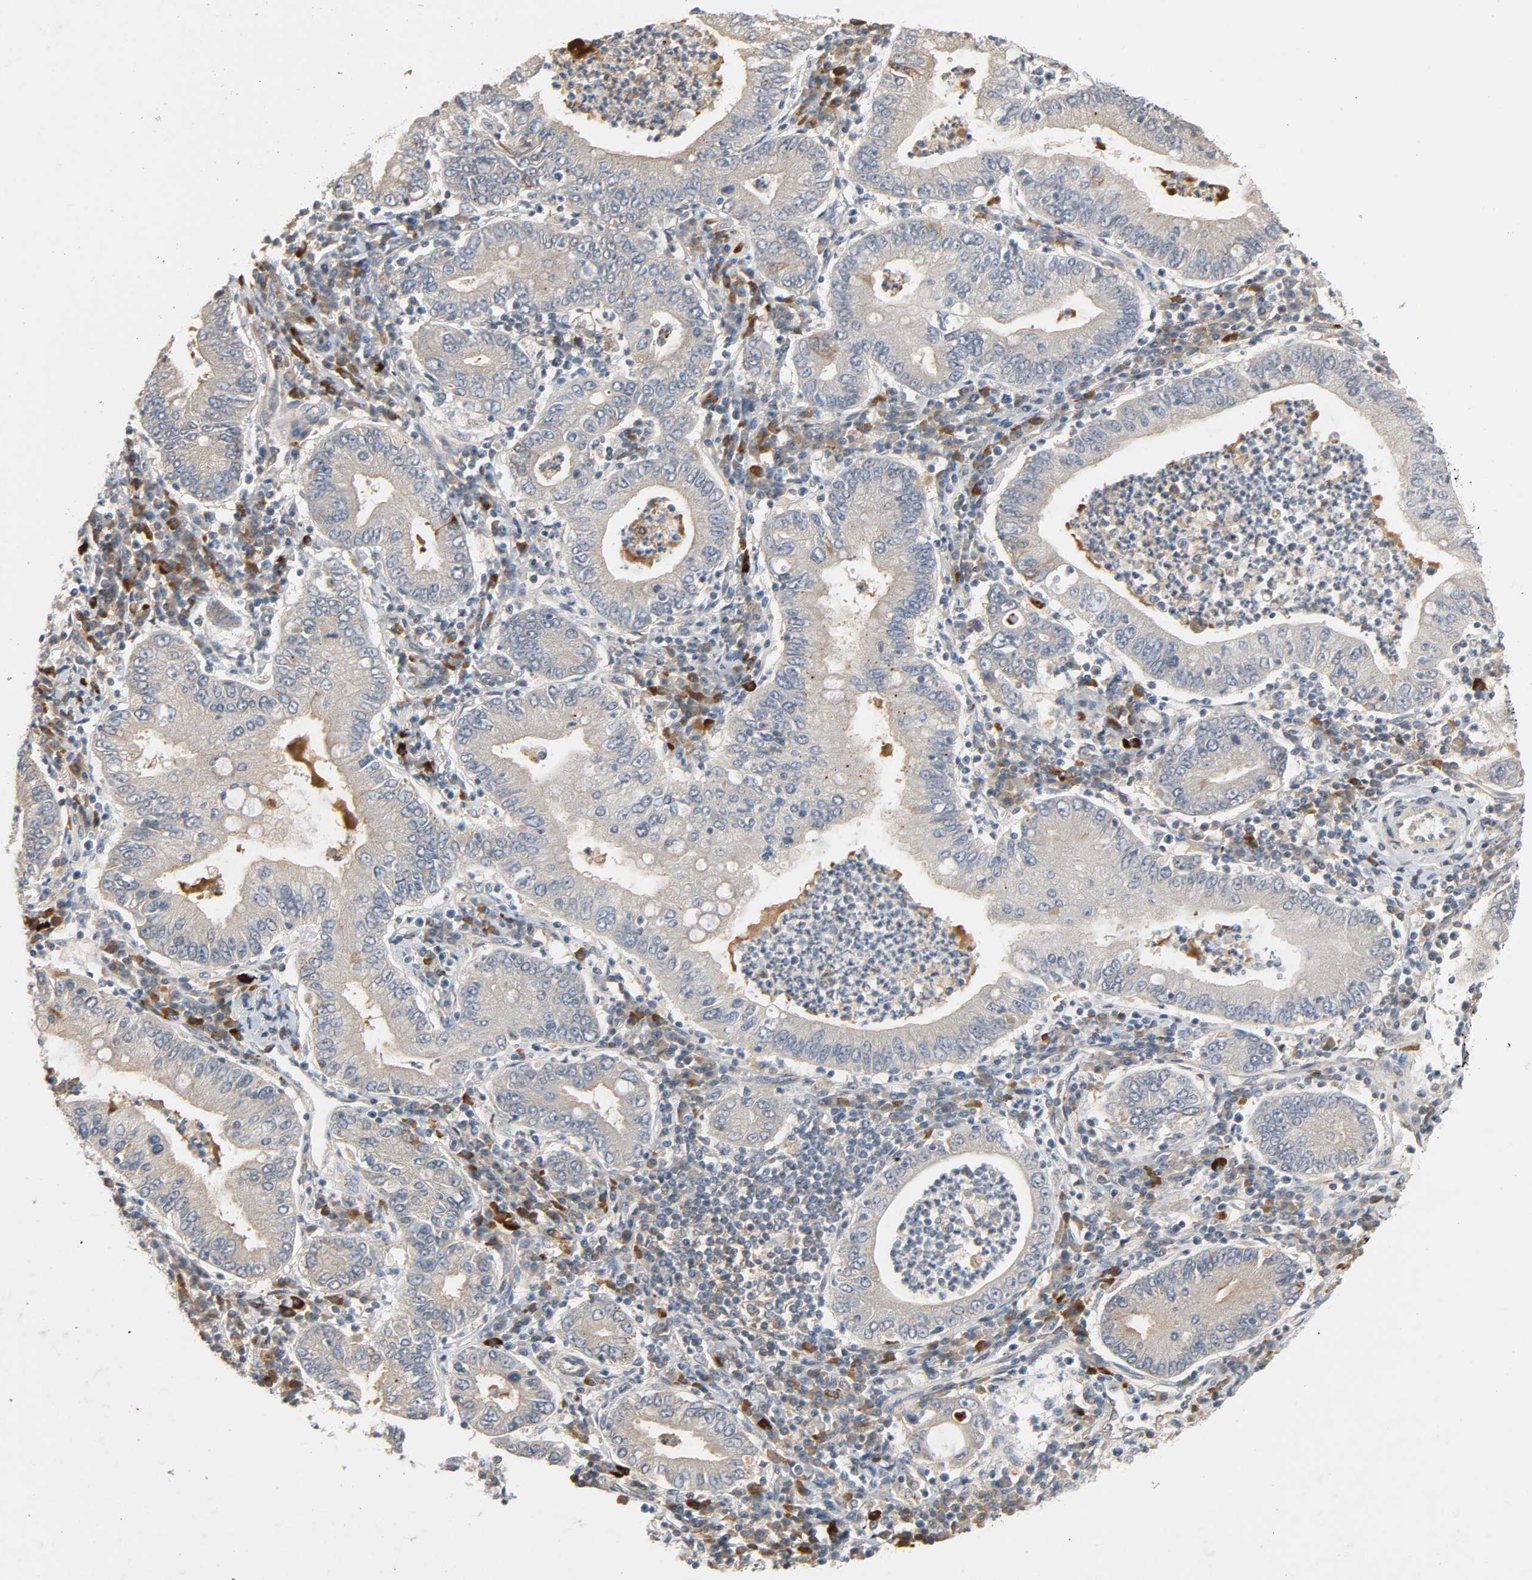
{"staining": {"intensity": "weak", "quantity": "25%-75%", "location": "cytoplasmic/membranous"}, "tissue": "stomach cancer", "cell_type": "Tumor cells", "image_type": "cancer", "snomed": [{"axis": "morphology", "description": "Normal tissue, NOS"}, {"axis": "morphology", "description": "Adenocarcinoma, NOS"}, {"axis": "topography", "description": "Esophagus"}, {"axis": "topography", "description": "Stomach, upper"}, {"axis": "topography", "description": "Peripheral nerve tissue"}], "caption": "Stomach cancer stained with a brown dye reveals weak cytoplasmic/membranous positive expression in approximately 25%-75% of tumor cells.", "gene": "CD4", "patient": {"sex": "male", "age": 62}}